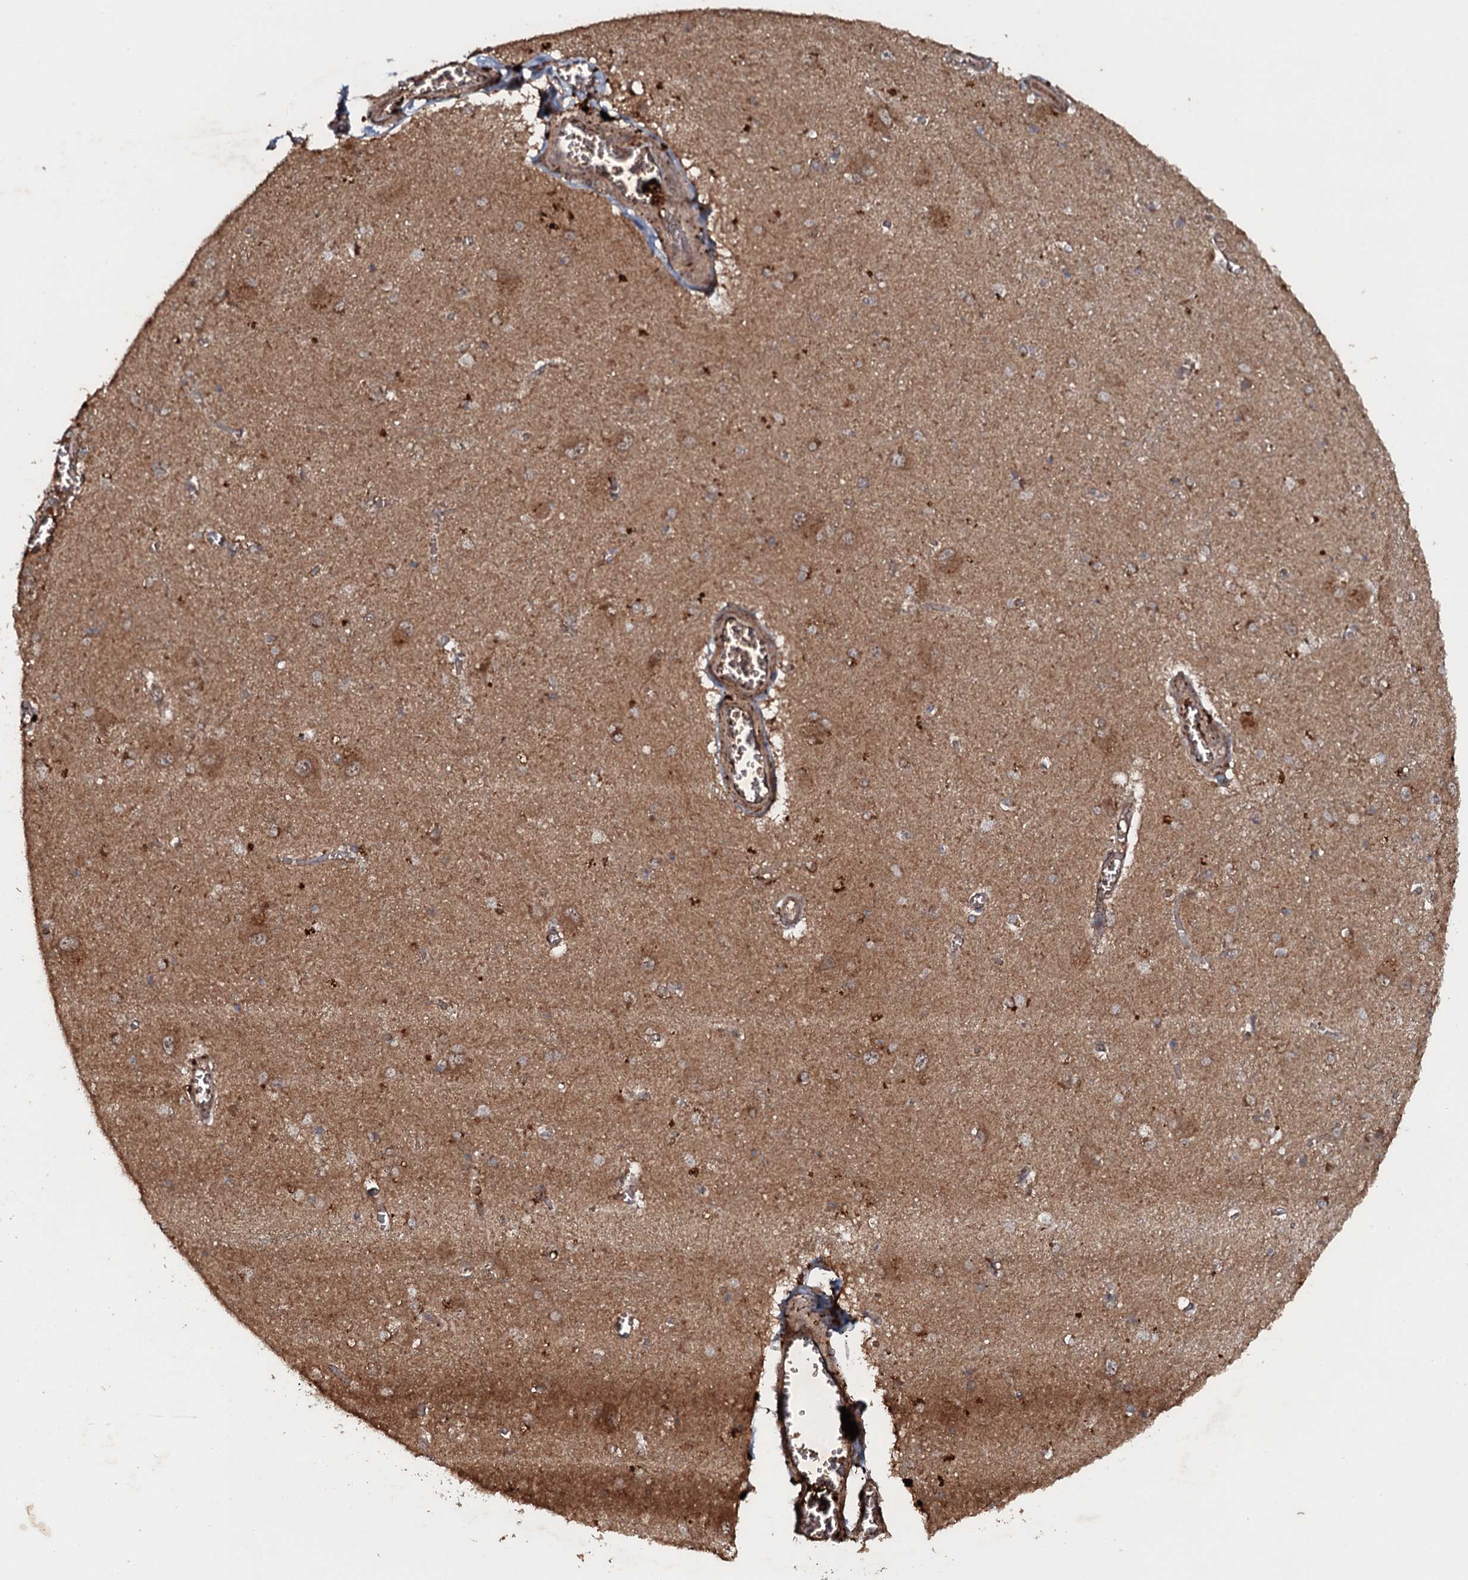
{"staining": {"intensity": "moderate", "quantity": ">75%", "location": "cytoplasmic/membranous"}, "tissue": "caudate", "cell_type": "Glial cells", "image_type": "normal", "snomed": [{"axis": "morphology", "description": "Normal tissue, NOS"}, {"axis": "topography", "description": "Lateral ventricle wall"}], "caption": "Moderate cytoplasmic/membranous expression is present in about >75% of glial cells in benign caudate.", "gene": "ADGRG3", "patient": {"sex": "male", "age": 37}}